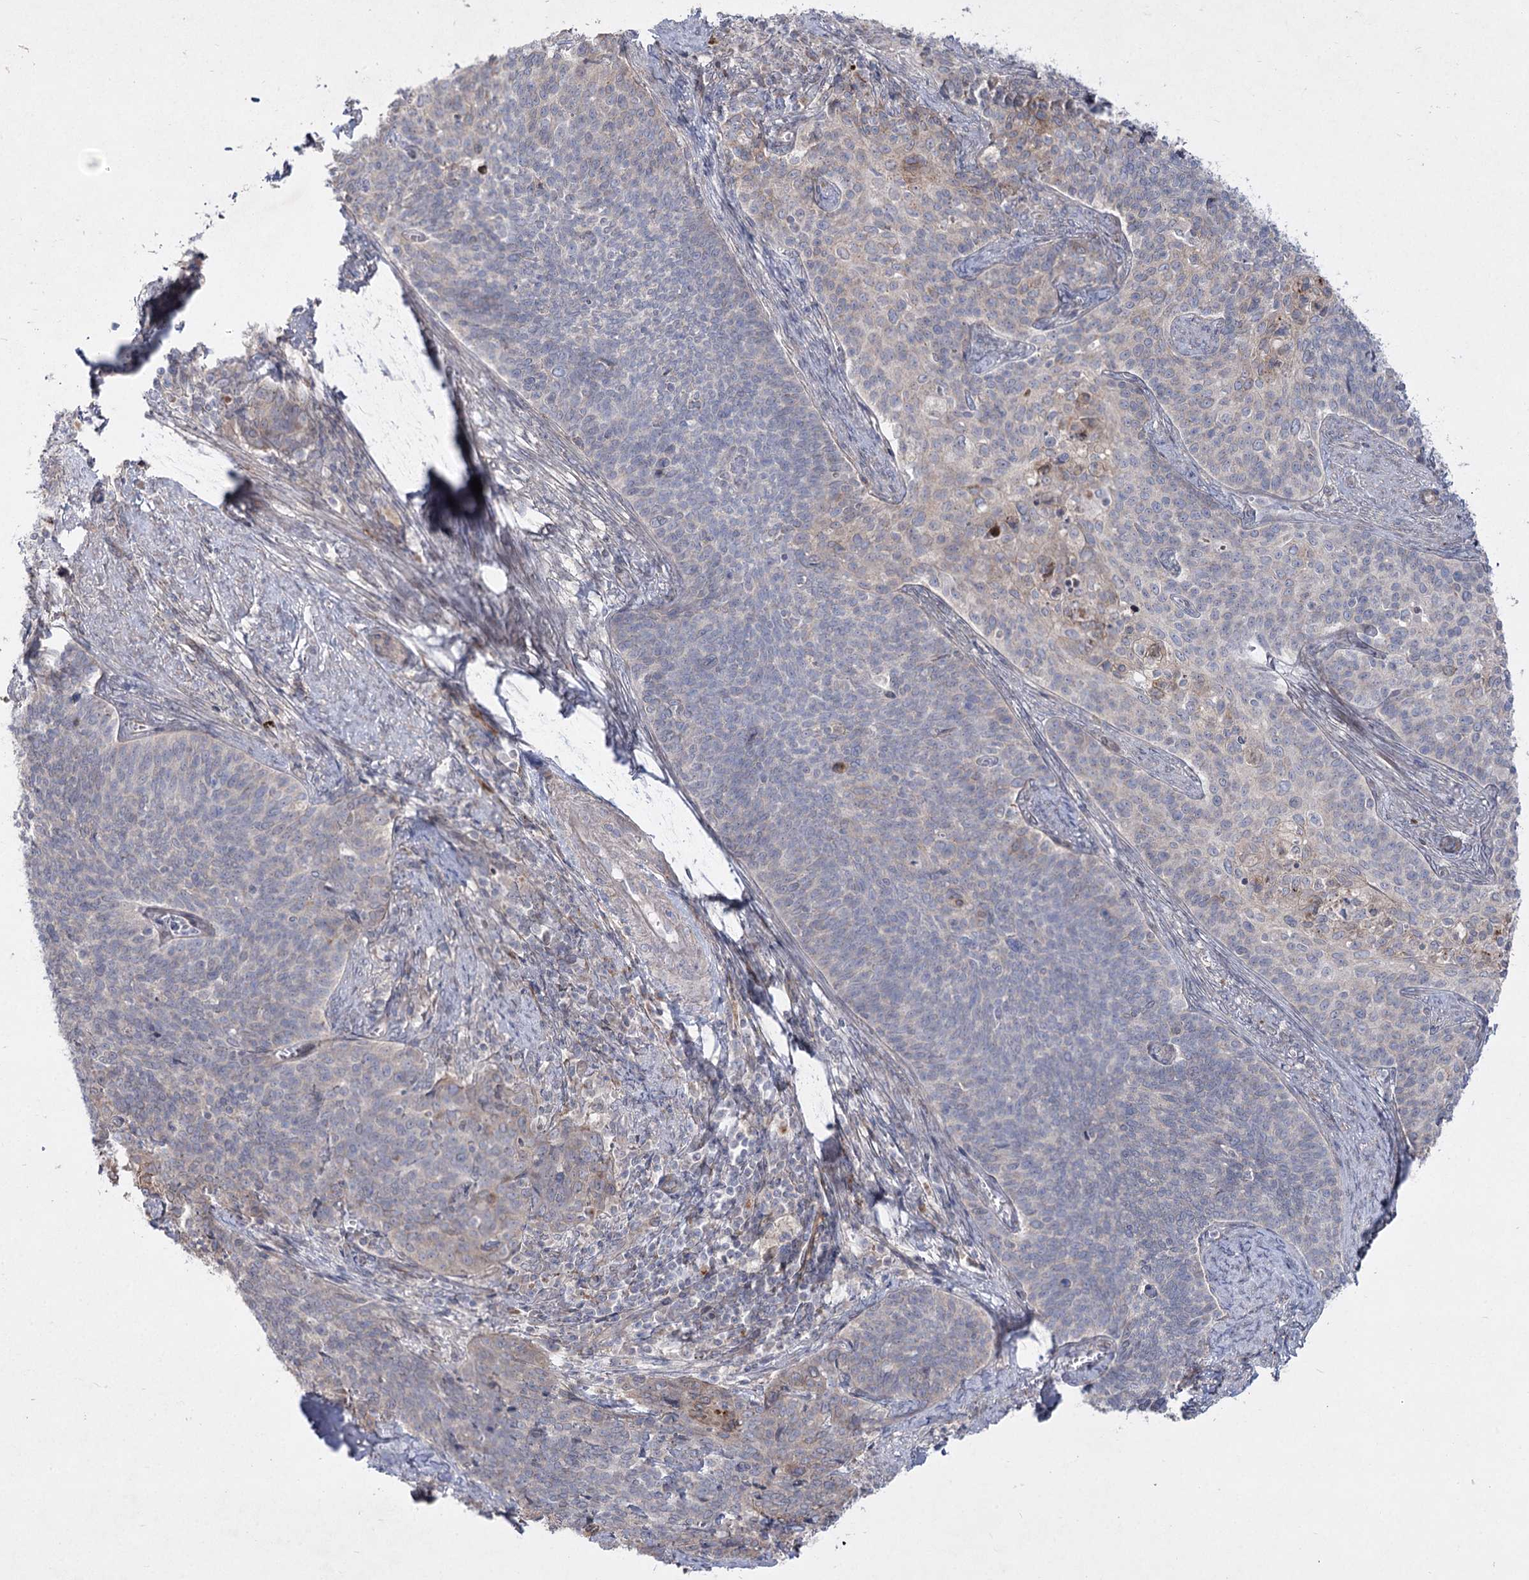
{"staining": {"intensity": "weak", "quantity": "<25%", "location": "cytoplasmic/membranous"}, "tissue": "cervical cancer", "cell_type": "Tumor cells", "image_type": "cancer", "snomed": [{"axis": "morphology", "description": "Squamous cell carcinoma, NOS"}, {"axis": "topography", "description": "Cervix"}], "caption": "Immunohistochemistry (IHC) of human cervical cancer (squamous cell carcinoma) shows no positivity in tumor cells.", "gene": "SH3BP5L", "patient": {"sex": "female", "age": 39}}